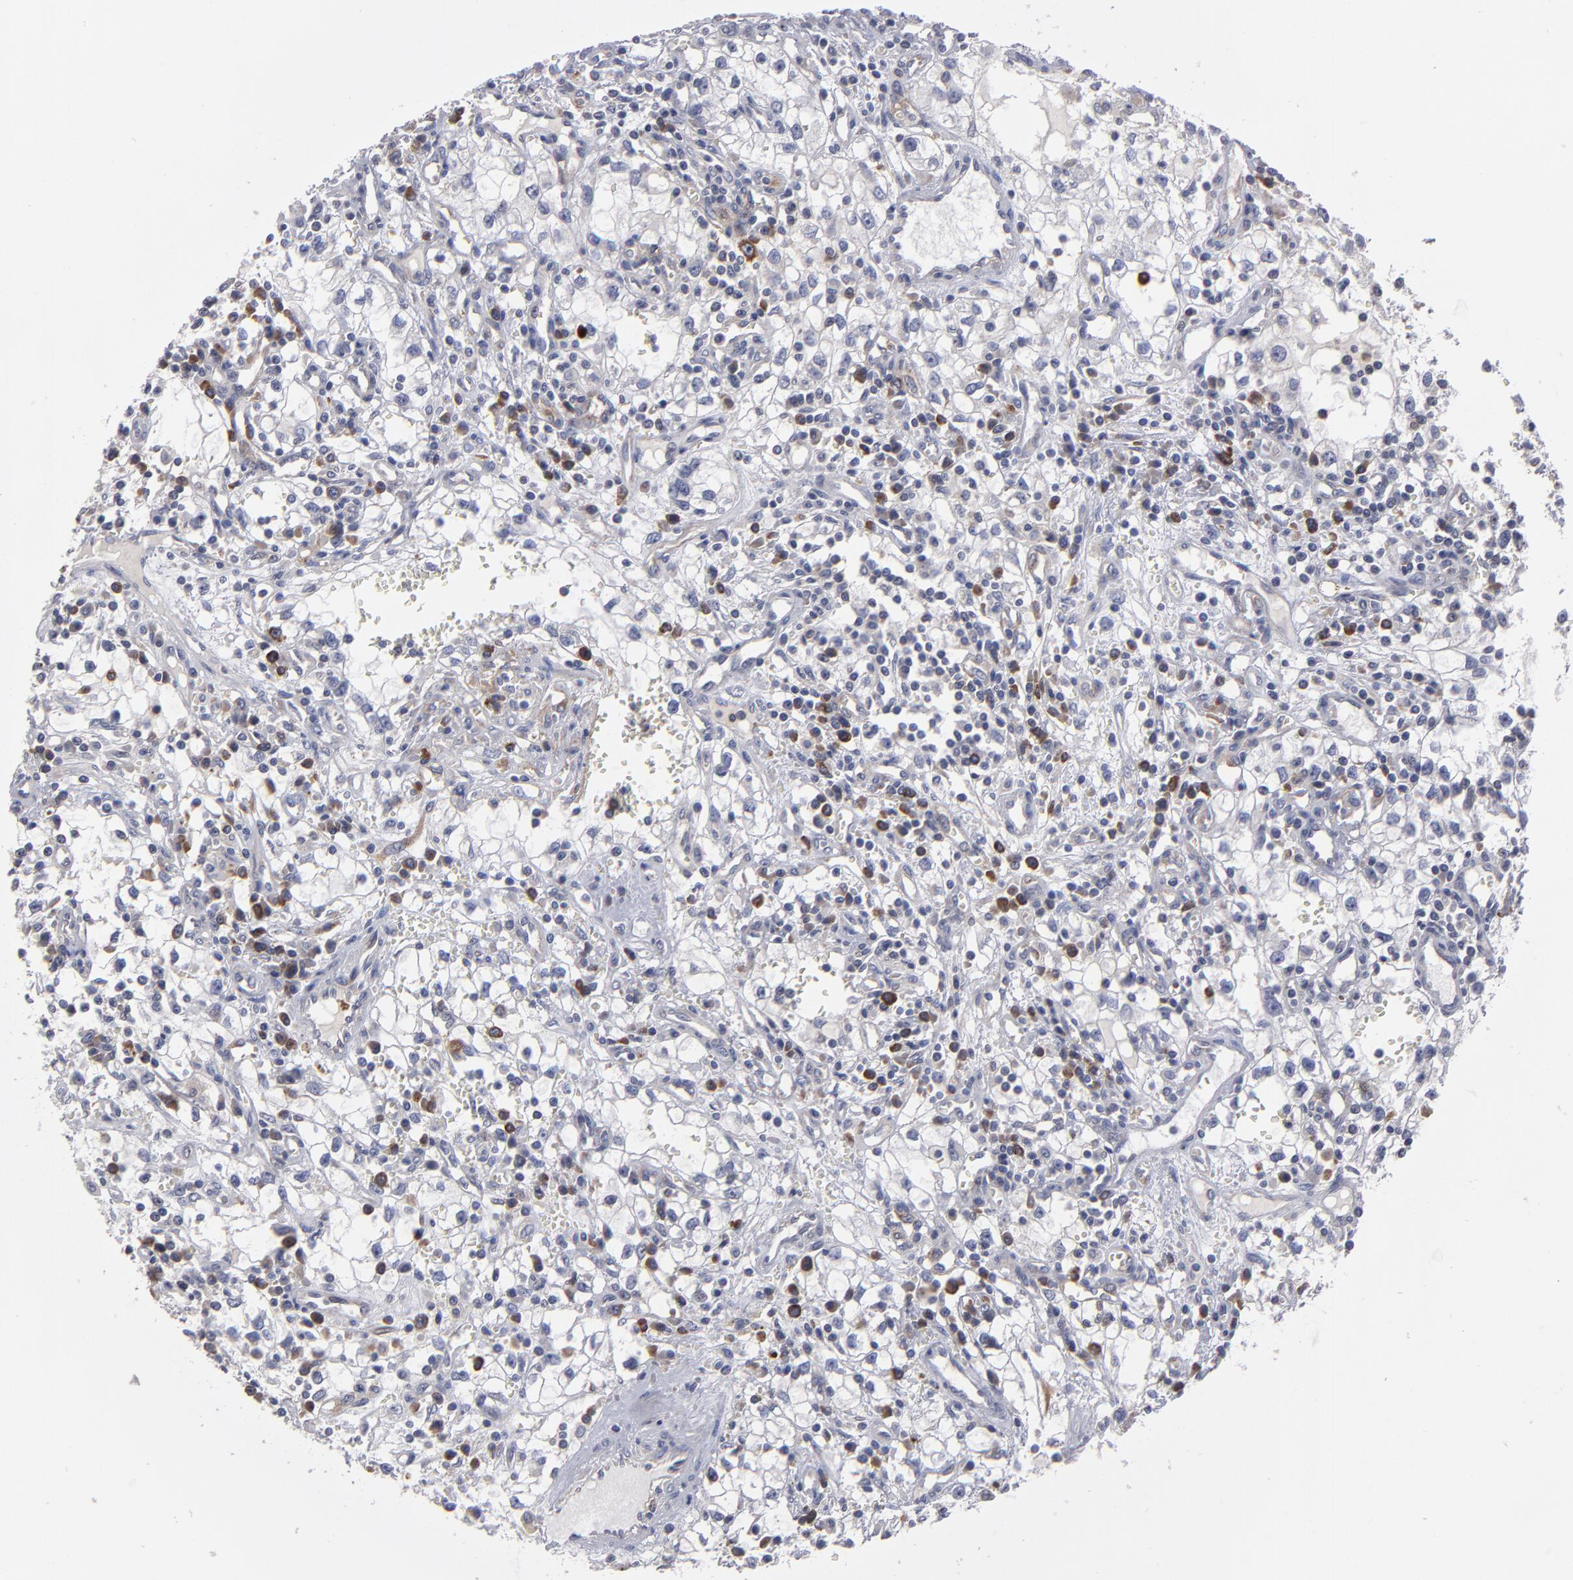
{"staining": {"intensity": "weak", "quantity": "<25%", "location": "cytoplasmic/membranous"}, "tissue": "renal cancer", "cell_type": "Tumor cells", "image_type": "cancer", "snomed": [{"axis": "morphology", "description": "Adenocarcinoma, NOS"}, {"axis": "topography", "description": "Kidney"}], "caption": "Renal adenocarcinoma stained for a protein using immunohistochemistry displays no staining tumor cells.", "gene": "CEP97", "patient": {"sex": "male", "age": 82}}